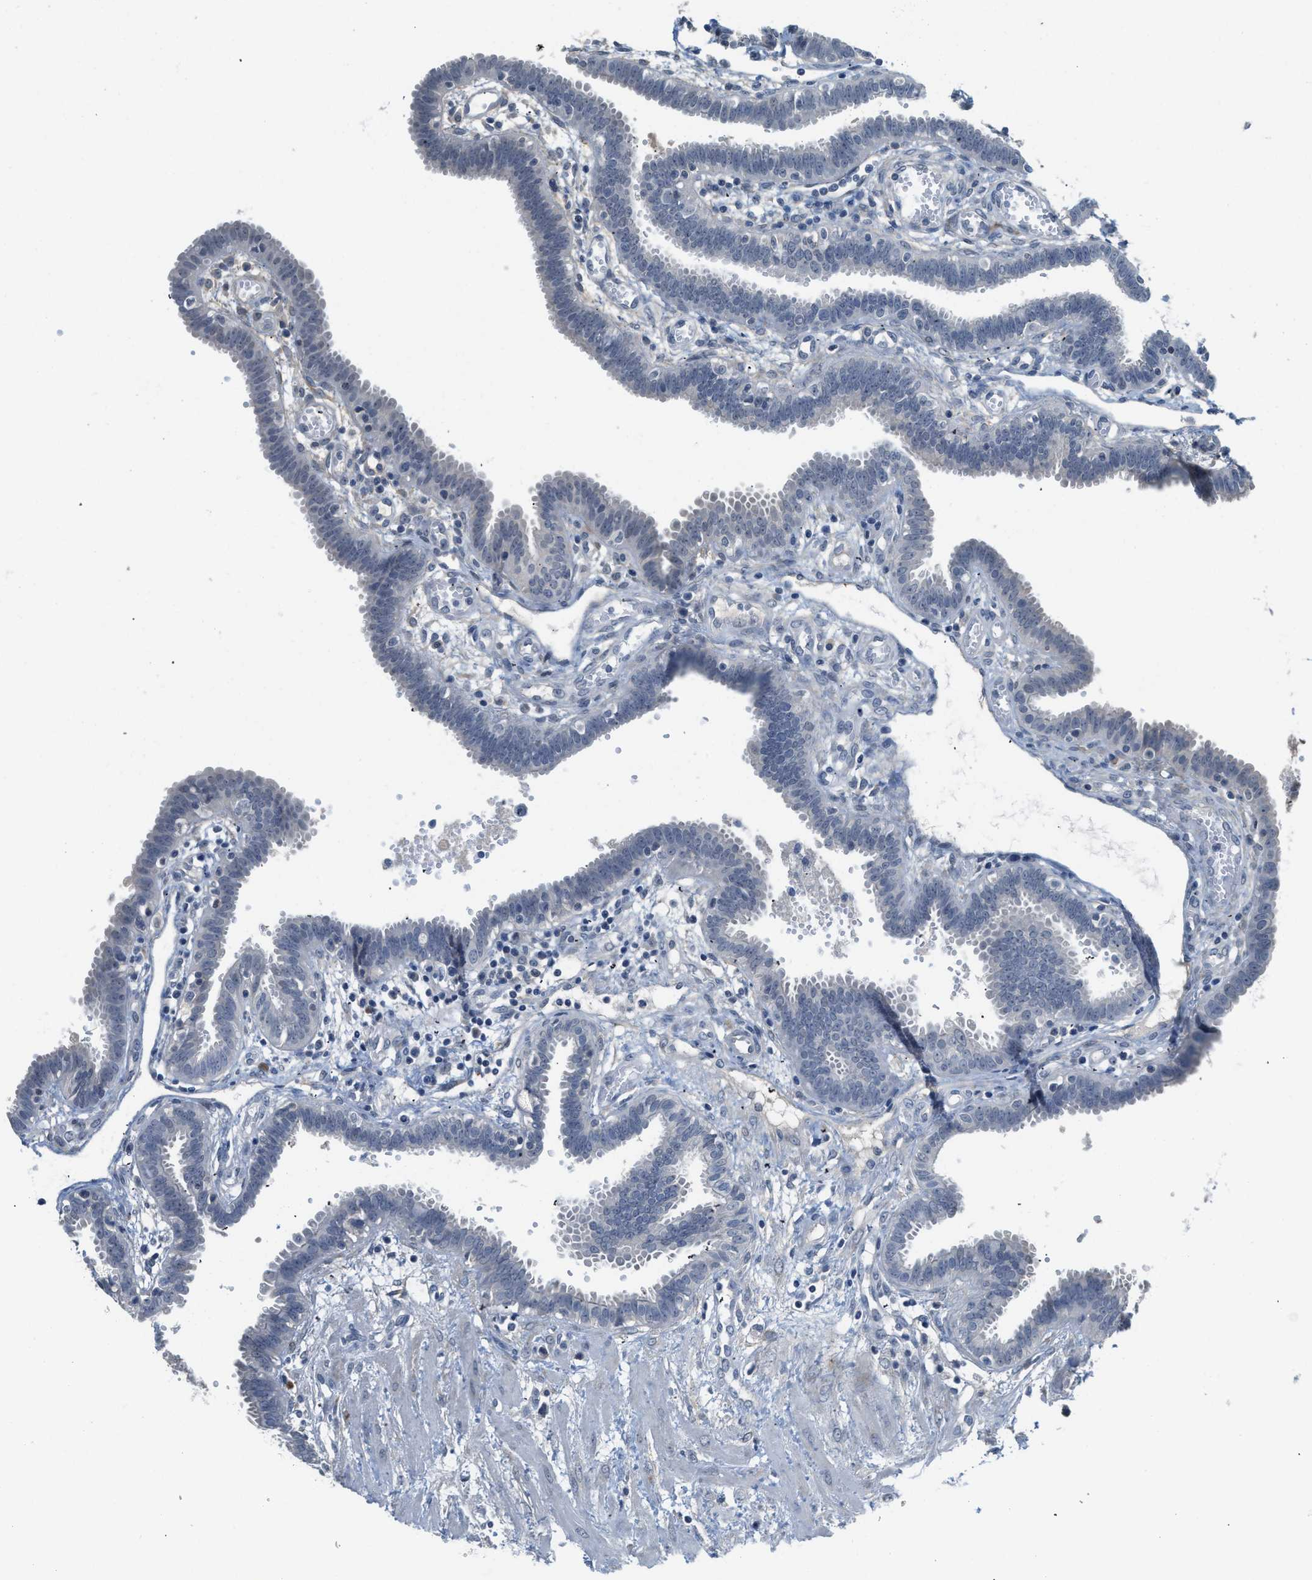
{"staining": {"intensity": "negative", "quantity": "none", "location": "none"}, "tissue": "fallopian tube", "cell_type": "Glandular cells", "image_type": "normal", "snomed": [{"axis": "morphology", "description": "Normal tissue, NOS"}, {"axis": "topography", "description": "Fallopian tube"}, {"axis": "topography", "description": "Placenta"}], "caption": "High magnification brightfield microscopy of normal fallopian tube stained with DAB (brown) and counterstained with hematoxylin (blue): glandular cells show no significant expression.", "gene": "TMEM154", "patient": {"sex": "female", "age": 32}}